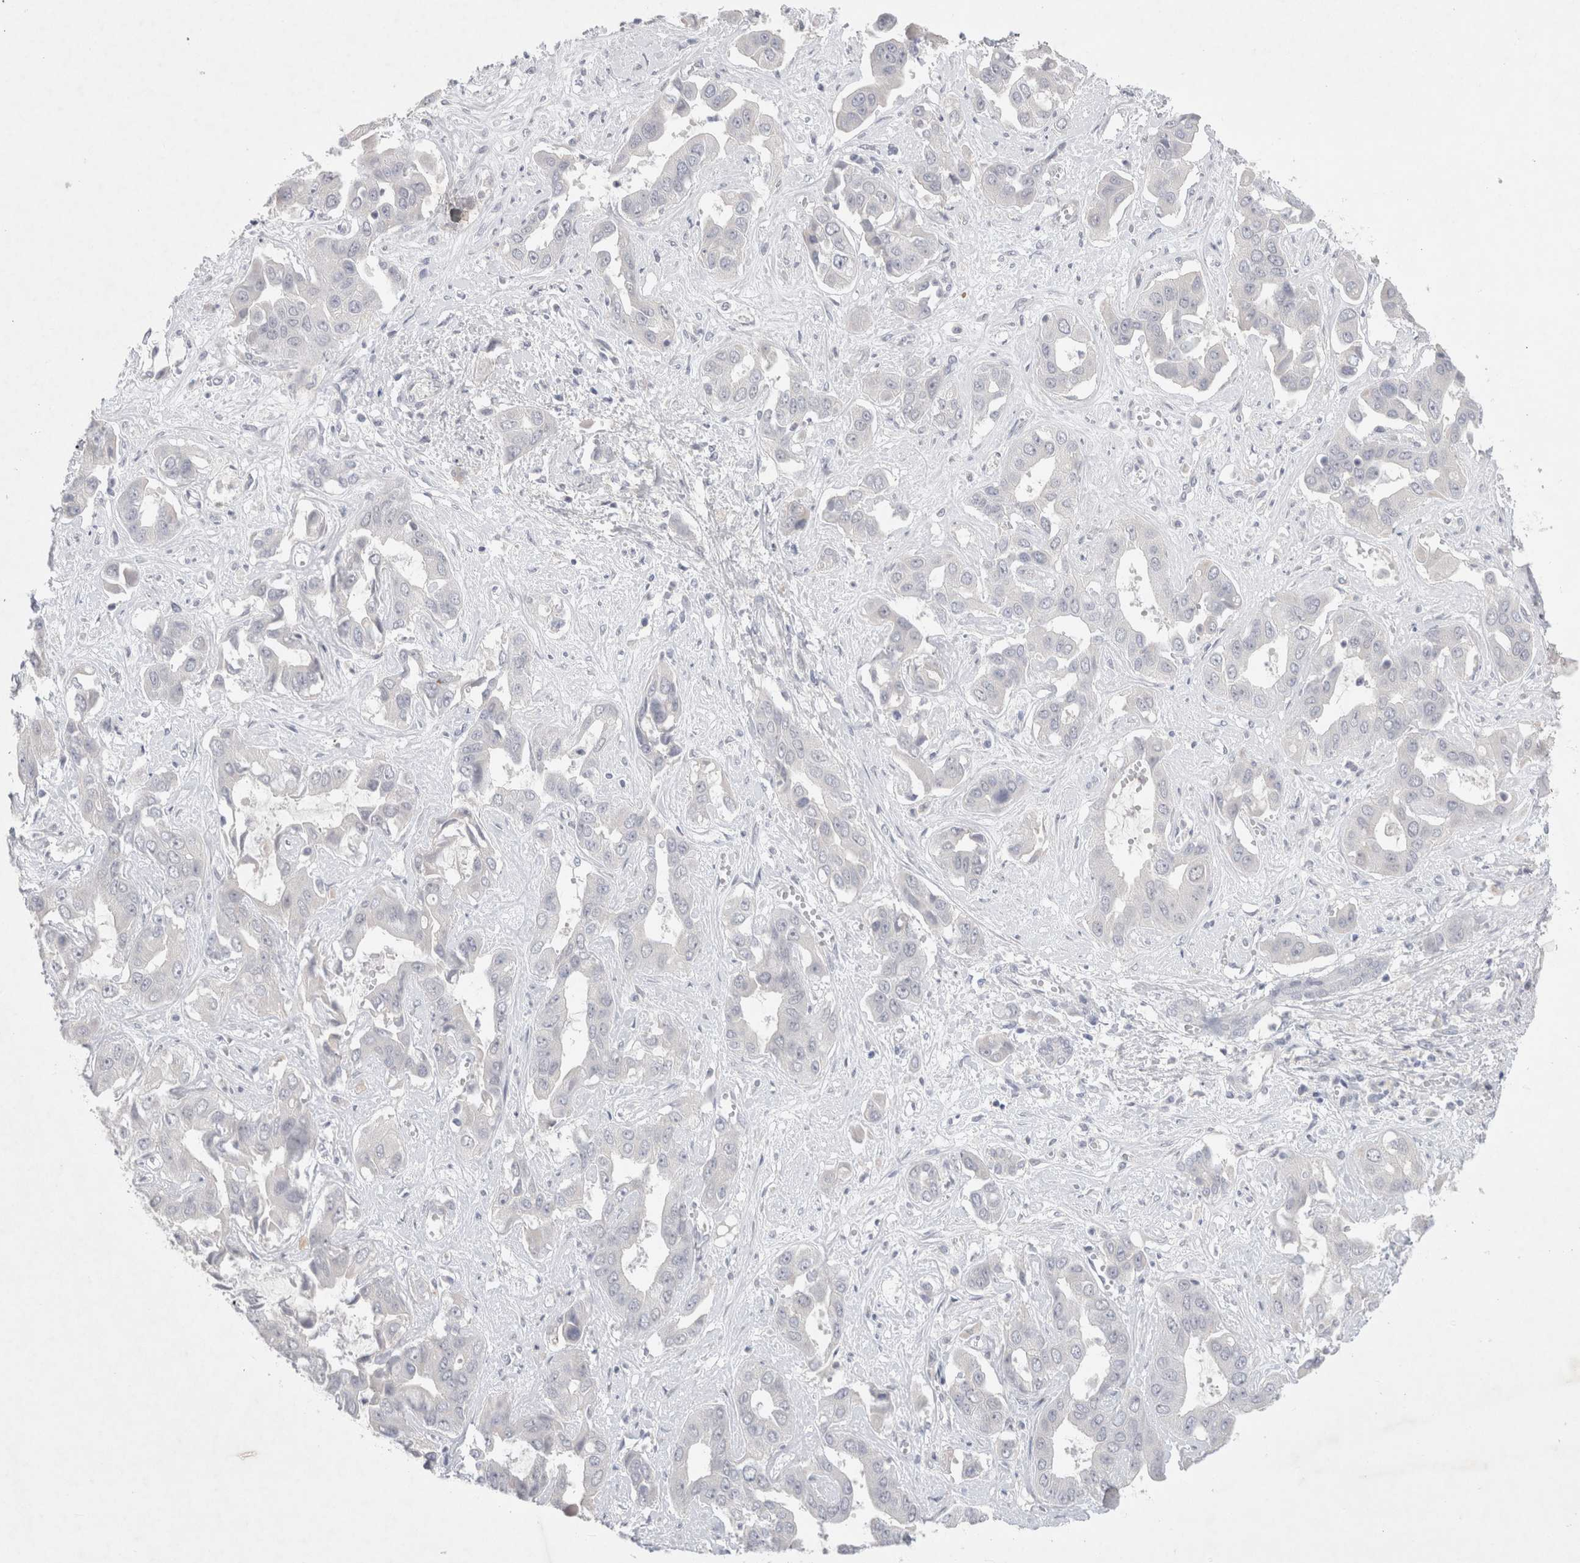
{"staining": {"intensity": "negative", "quantity": "none", "location": "none"}, "tissue": "liver cancer", "cell_type": "Tumor cells", "image_type": "cancer", "snomed": [{"axis": "morphology", "description": "Cholangiocarcinoma"}, {"axis": "topography", "description": "Liver"}], "caption": "This is a micrograph of immunohistochemistry (IHC) staining of liver cancer, which shows no positivity in tumor cells.", "gene": "BICD2", "patient": {"sex": "female", "age": 52}}